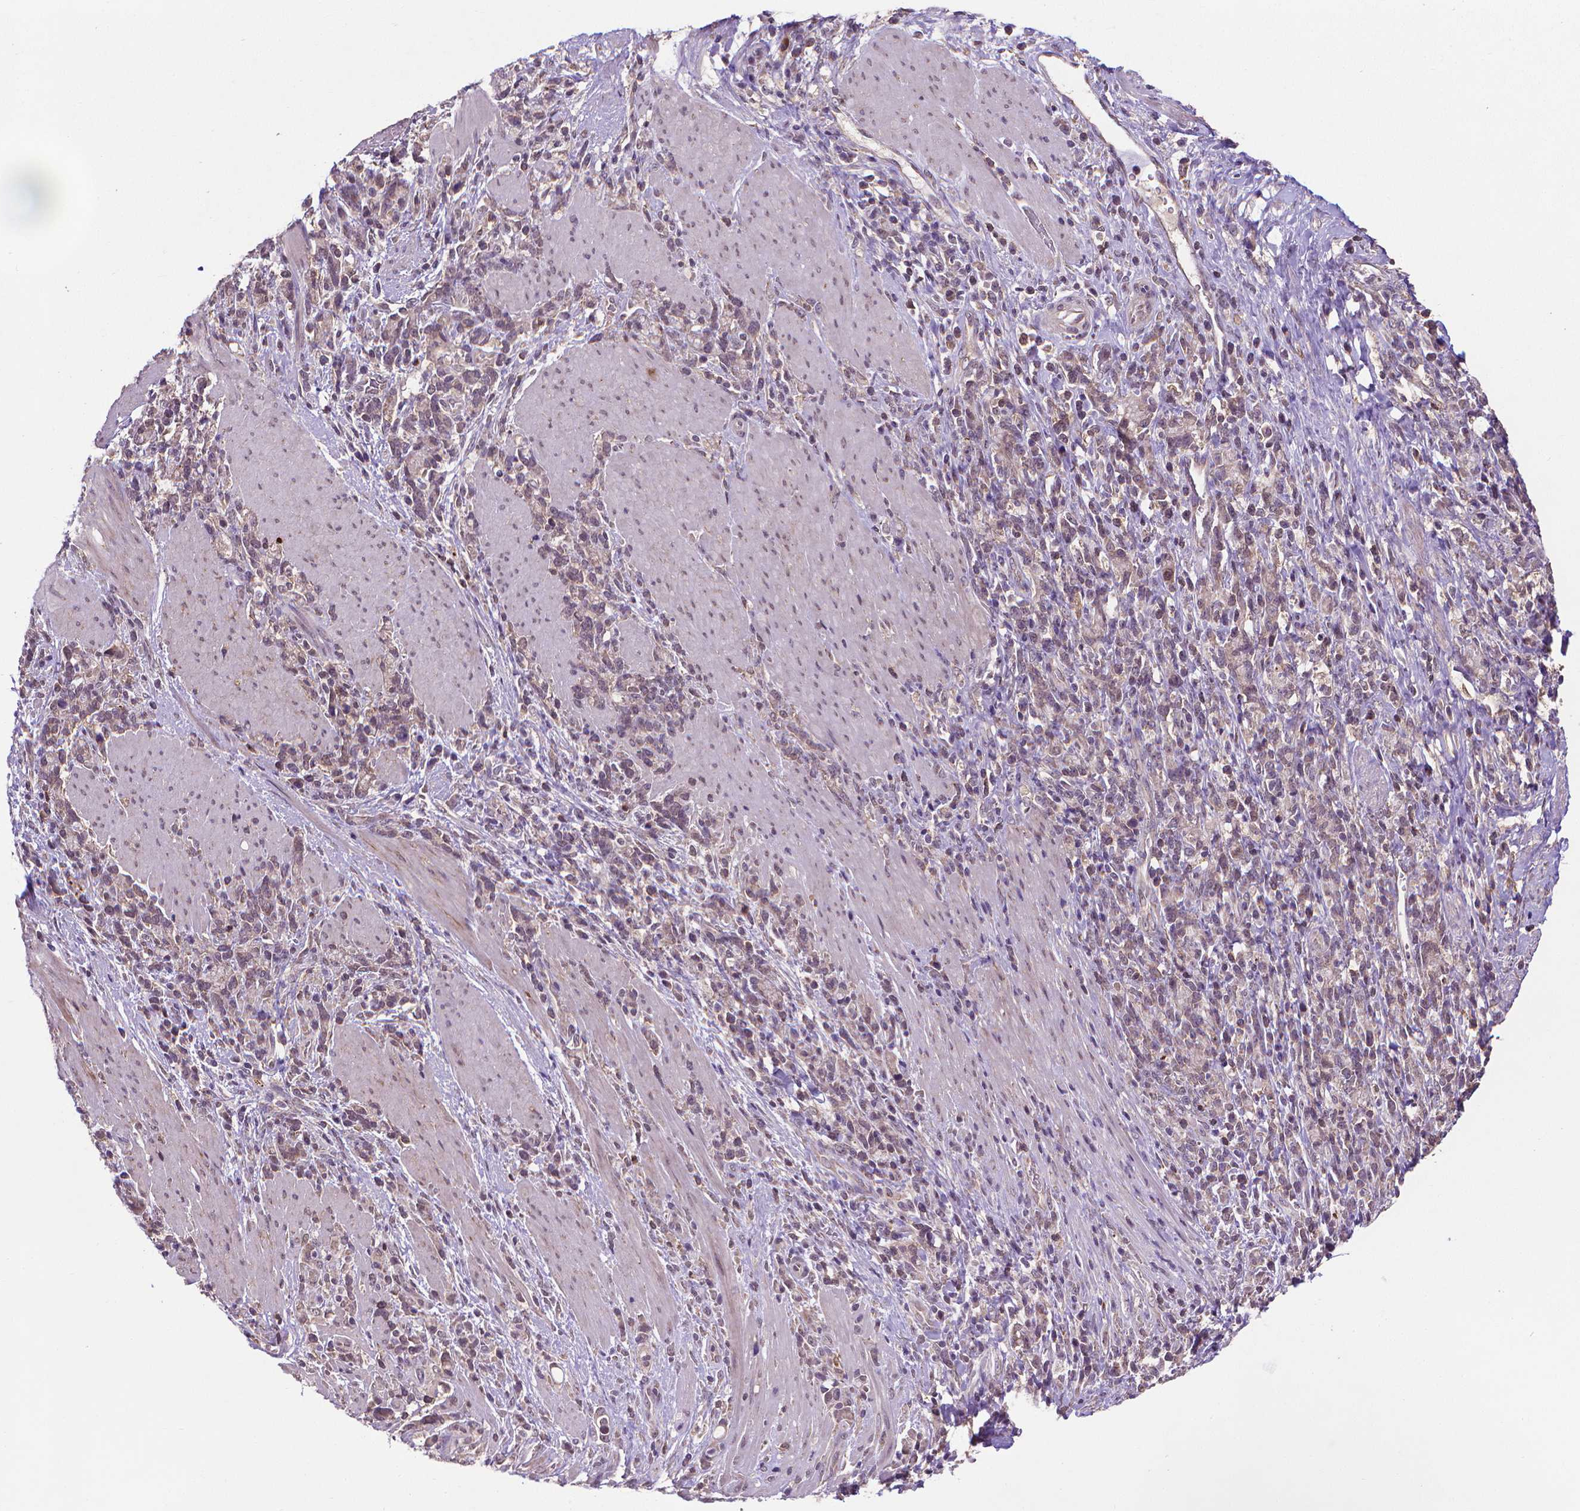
{"staining": {"intensity": "weak", "quantity": "<25%", "location": "cytoplasmic/membranous"}, "tissue": "stomach cancer", "cell_type": "Tumor cells", "image_type": "cancer", "snomed": [{"axis": "morphology", "description": "Adenocarcinoma, NOS"}, {"axis": "topography", "description": "Stomach"}], "caption": "Immunohistochemistry (IHC) image of neoplastic tissue: human stomach adenocarcinoma stained with DAB reveals no significant protein staining in tumor cells.", "gene": "GPR63", "patient": {"sex": "female", "age": 57}}